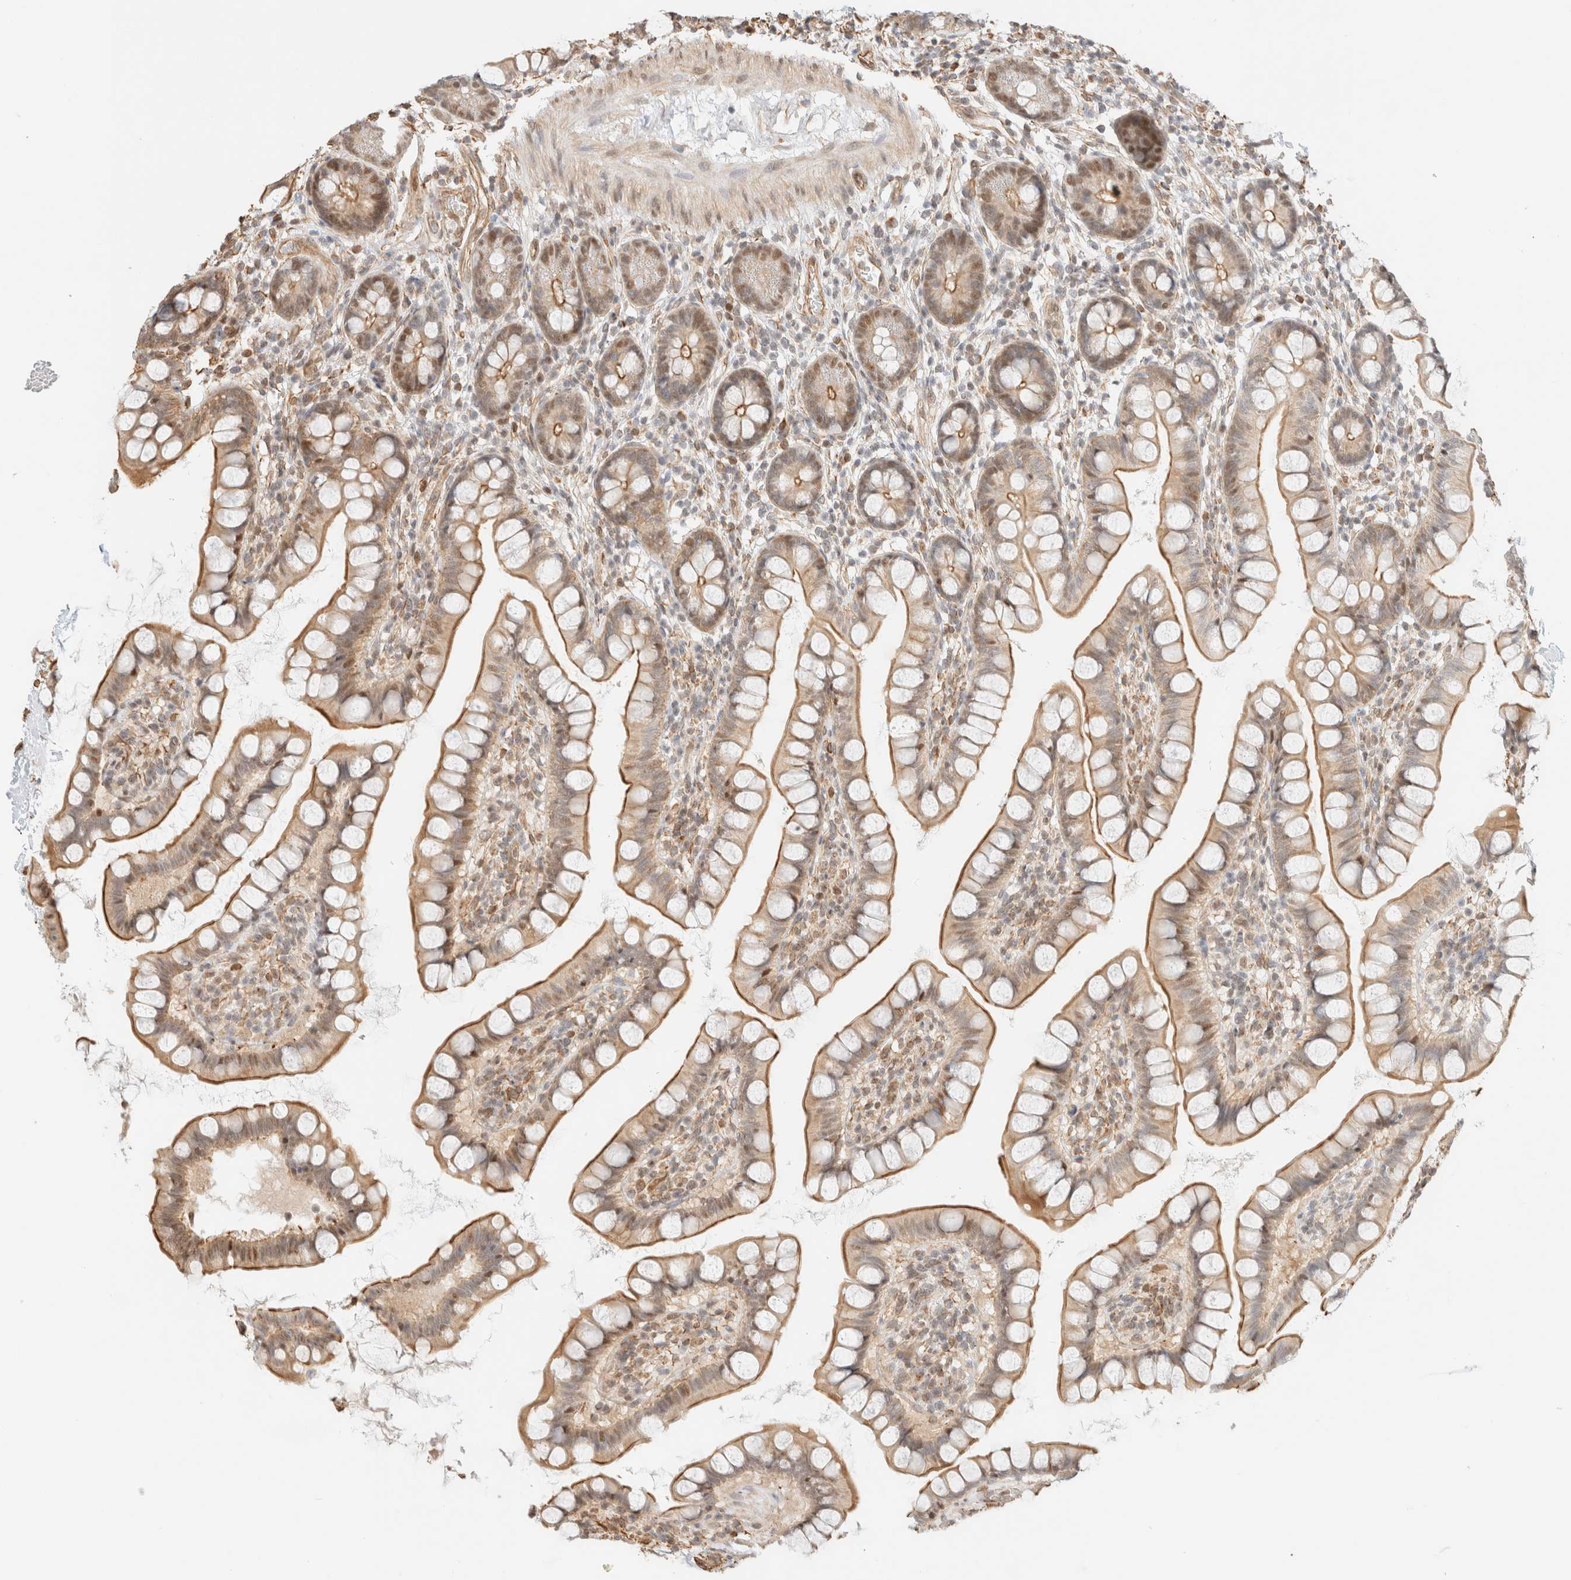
{"staining": {"intensity": "moderate", "quantity": ">75%", "location": "cytoplasmic/membranous,nuclear"}, "tissue": "small intestine", "cell_type": "Glandular cells", "image_type": "normal", "snomed": [{"axis": "morphology", "description": "Normal tissue, NOS"}, {"axis": "topography", "description": "Small intestine"}], "caption": "Brown immunohistochemical staining in benign human small intestine reveals moderate cytoplasmic/membranous,nuclear staining in about >75% of glandular cells.", "gene": "ARID5A", "patient": {"sex": "female", "age": 84}}